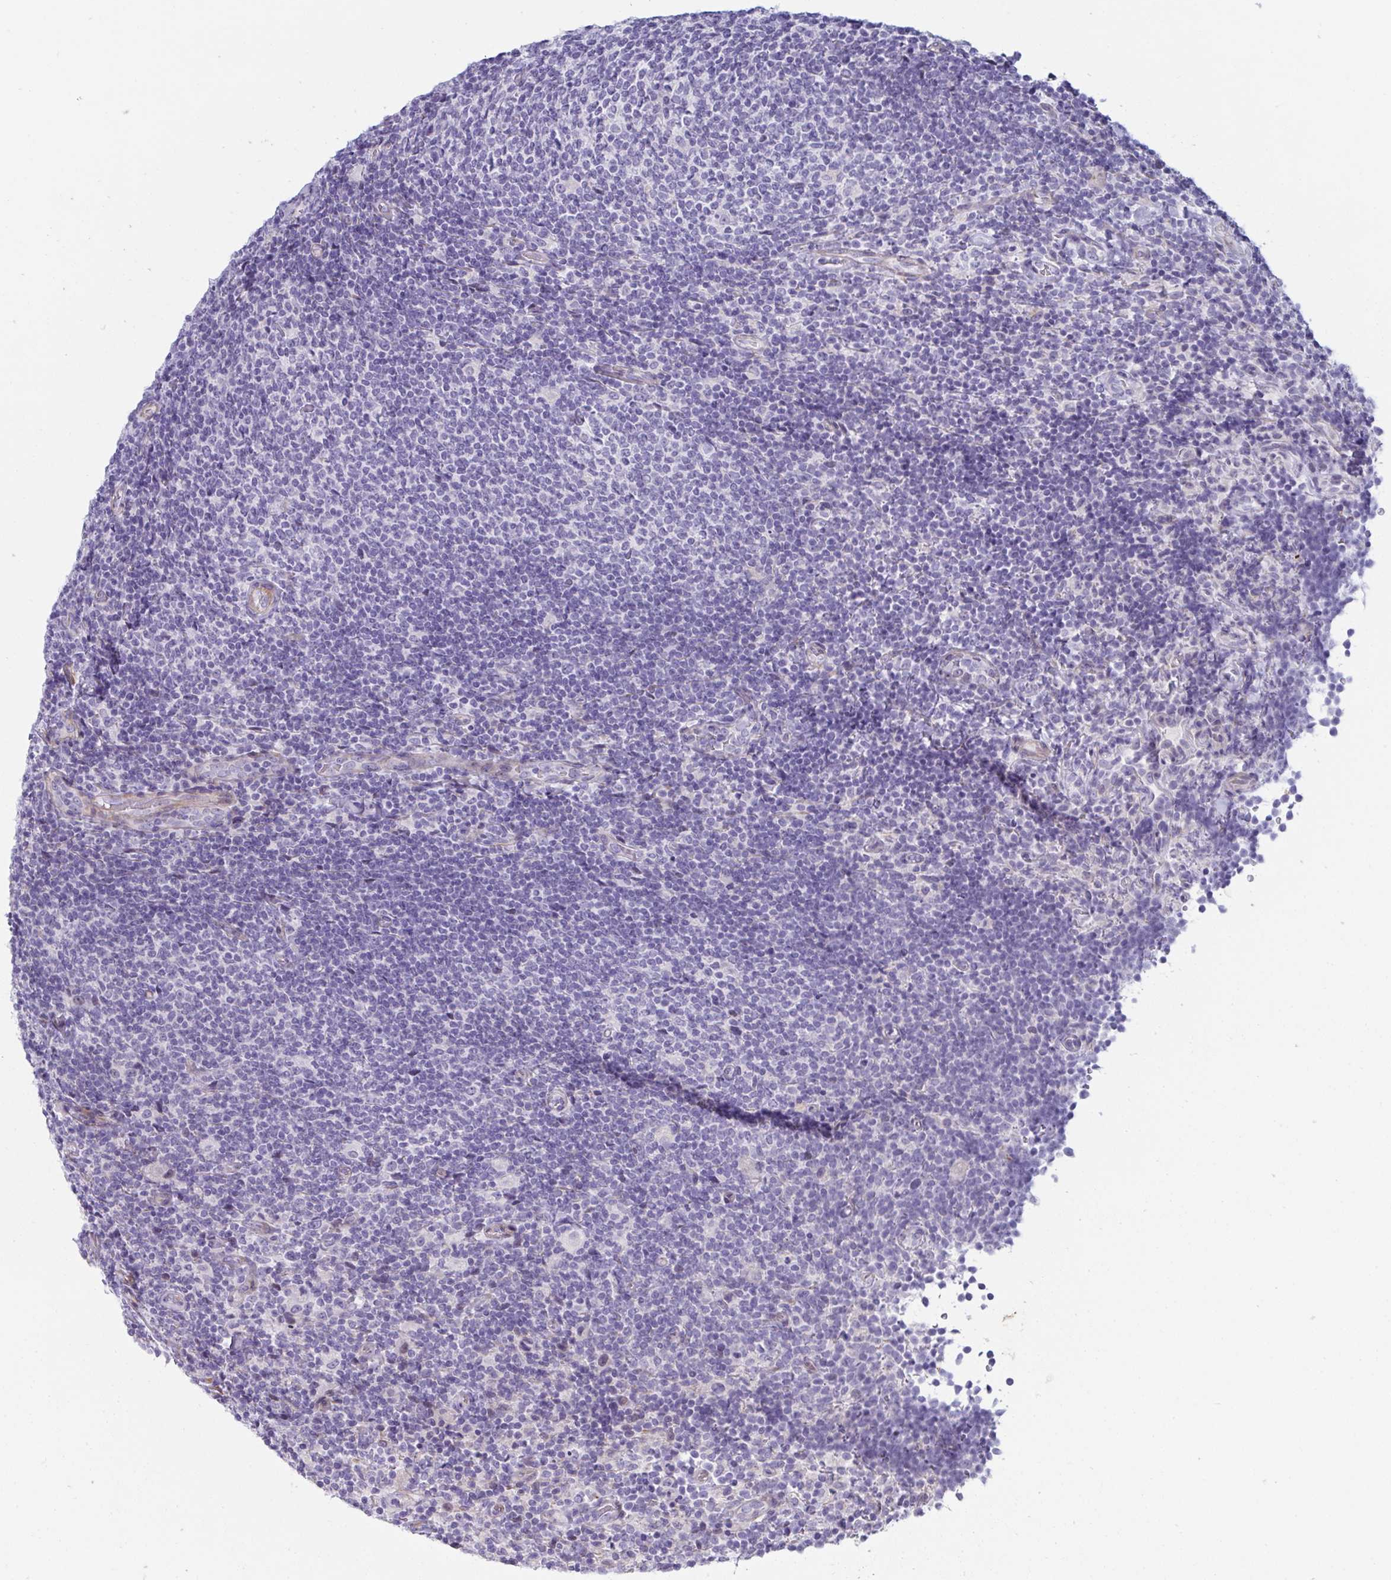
{"staining": {"intensity": "negative", "quantity": "none", "location": "none"}, "tissue": "lymphoma", "cell_type": "Tumor cells", "image_type": "cancer", "snomed": [{"axis": "morphology", "description": "Malignant lymphoma, non-Hodgkin's type, Low grade"}, {"axis": "topography", "description": "Lymph node"}], "caption": "DAB immunohistochemical staining of low-grade malignant lymphoma, non-Hodgkin's type displays no significant staining in tumor cells.", "gene": "OR5P3", "patient": {"sex": "male", "age": 52}}